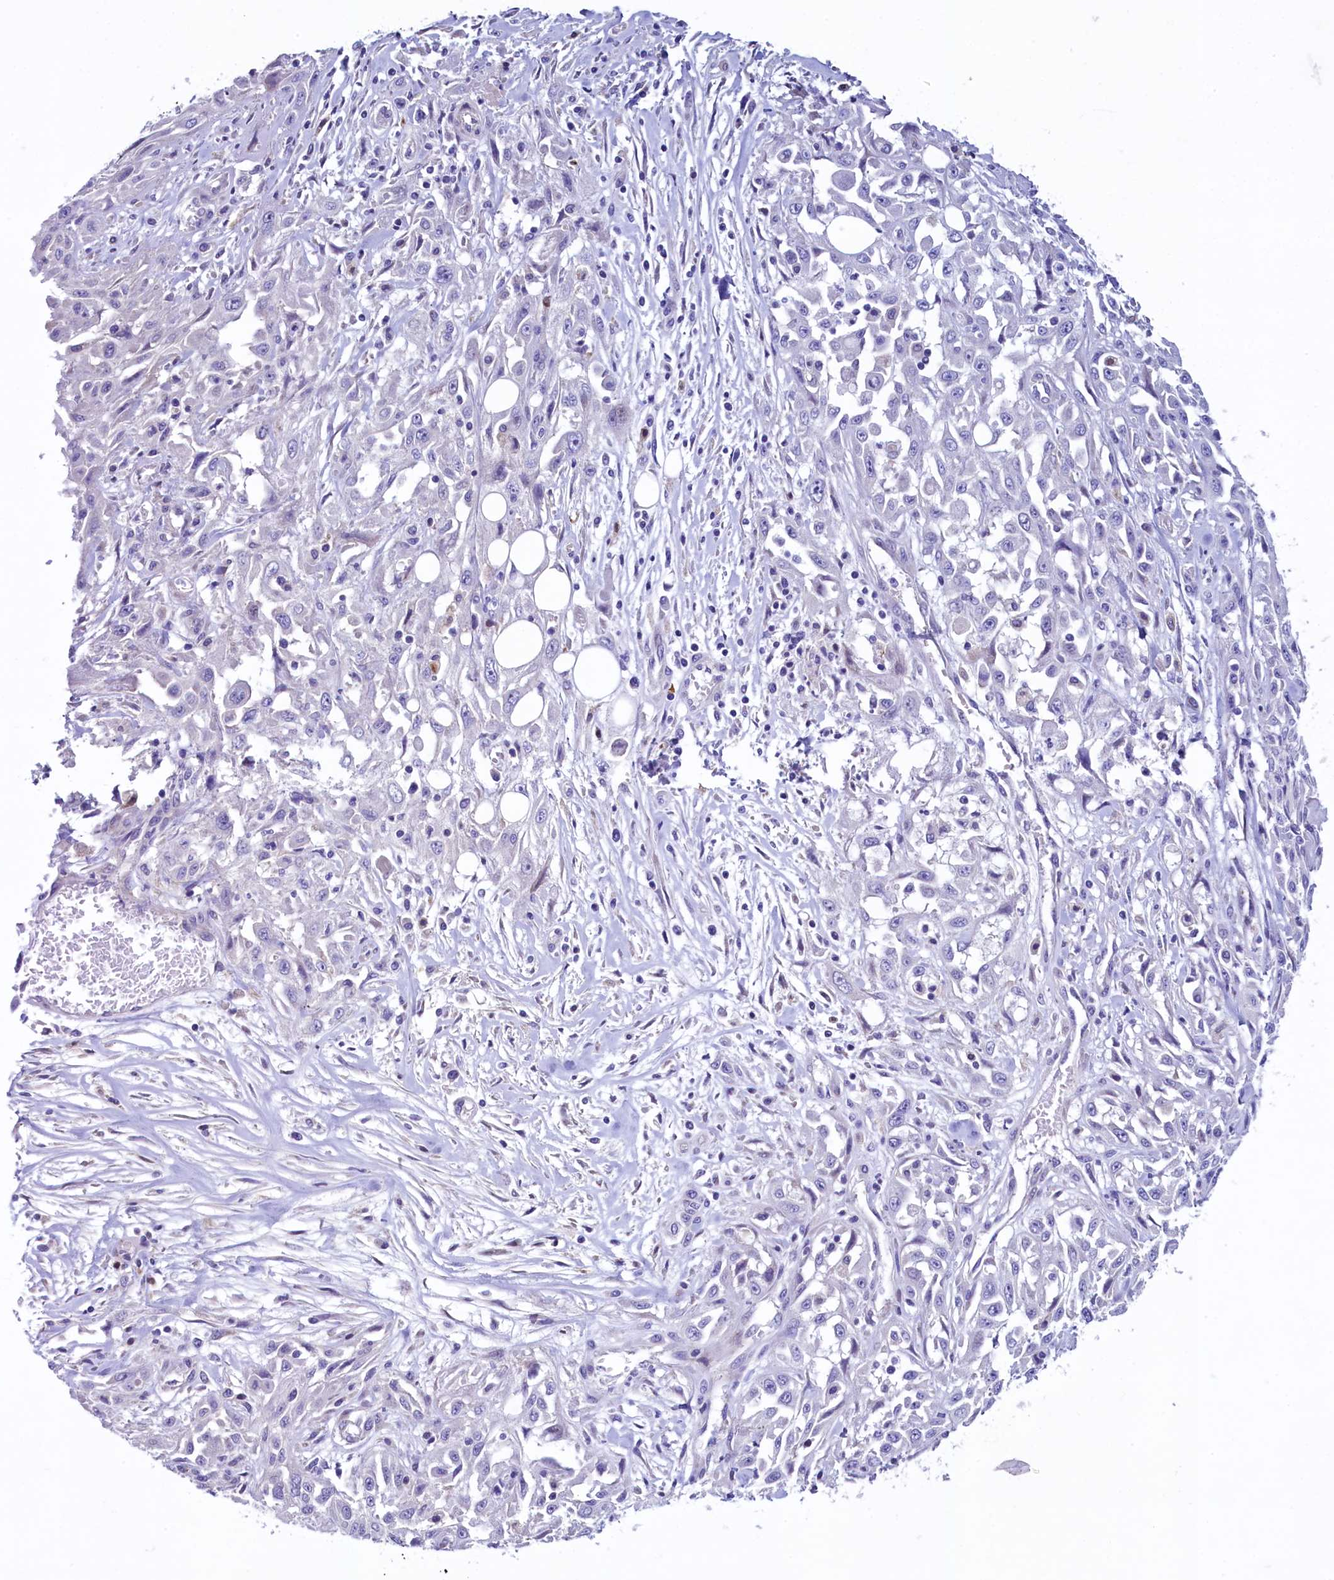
{"staining": {"intensity": "negative", "quantity": "none", "location": "none"}, "tissue": "skin cancer", "cell_type": "Tumor cells", "image_type": "cancer", "snomed": [{"axis": "morphology", "description": "Squamous cell carcinoma, NOS"}, {"axis": "morphology", "description": "Squamous cell carcinoma, metastatic, NOS"}, {"axis": "topography", "description": "Skin"}, {"axis": "topography", "description": "Lymph node"}], "caption": "Human skin cancer (squamous cell carcinoma) stained for a protein using immunohistochemistry demonstrates no staining in tumor cells.", "gene": "KRBOX5", "patient": {"sex": "male", "age": 75}}